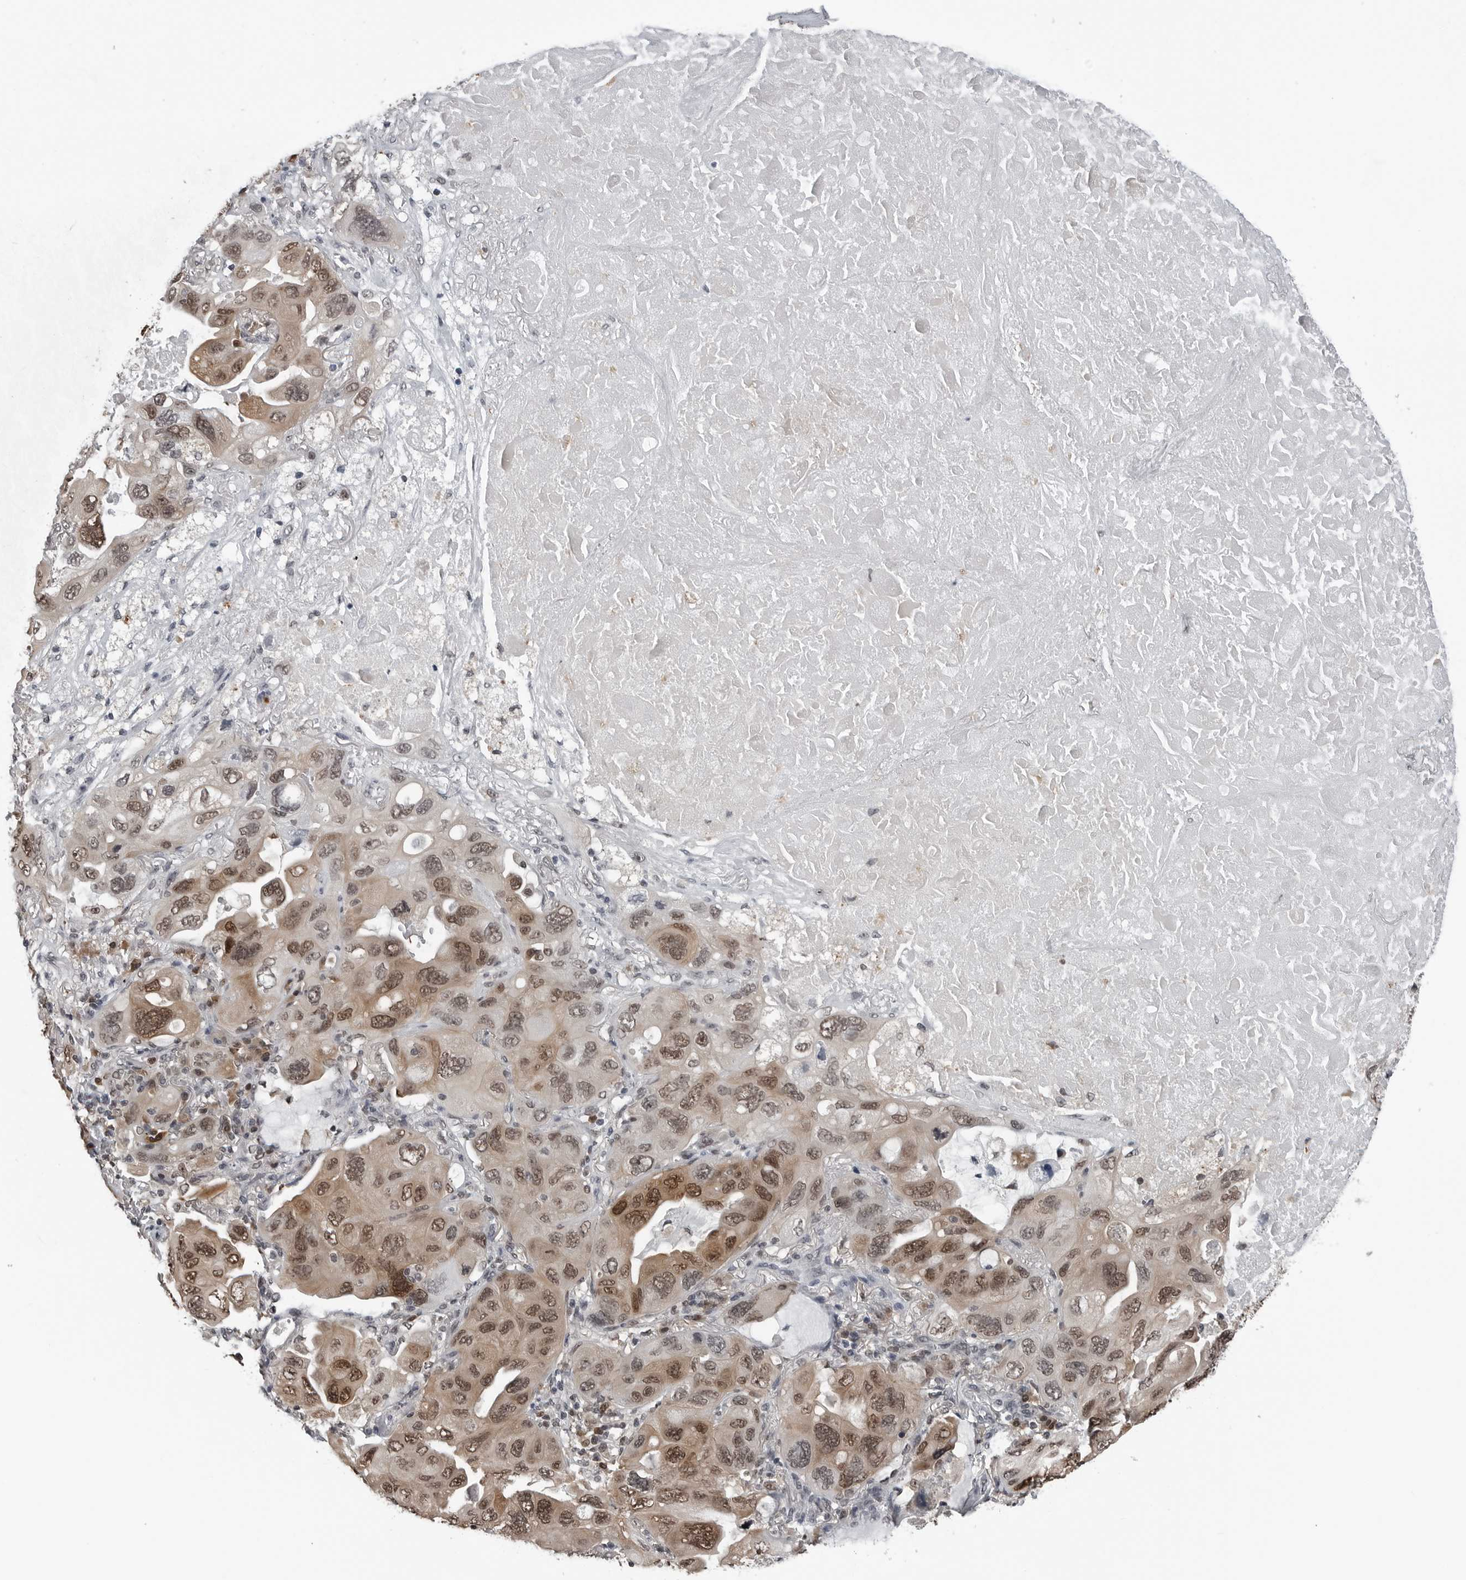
{"staining": {"intensity": "moderate", "quantity": ">75%", "location": "nuclear"}, "tissue": "lung cancer", "cell_type": "Tumor cells", "image_type": "cancer", "snomed": [{"axis": "morphology", "description": "Squamous cell carcinoma, NOS"}, {"axis": "topography", "description": "Lung"}], "caption": "DAB immunohistochemical staining of lung cancer (squamous cell carcinoma) shows moderate nuclear protein staining in approximately >75% of tumor cells.", "gene": "AKR1A1", "patient": {"sex": "female", "age": 73}}